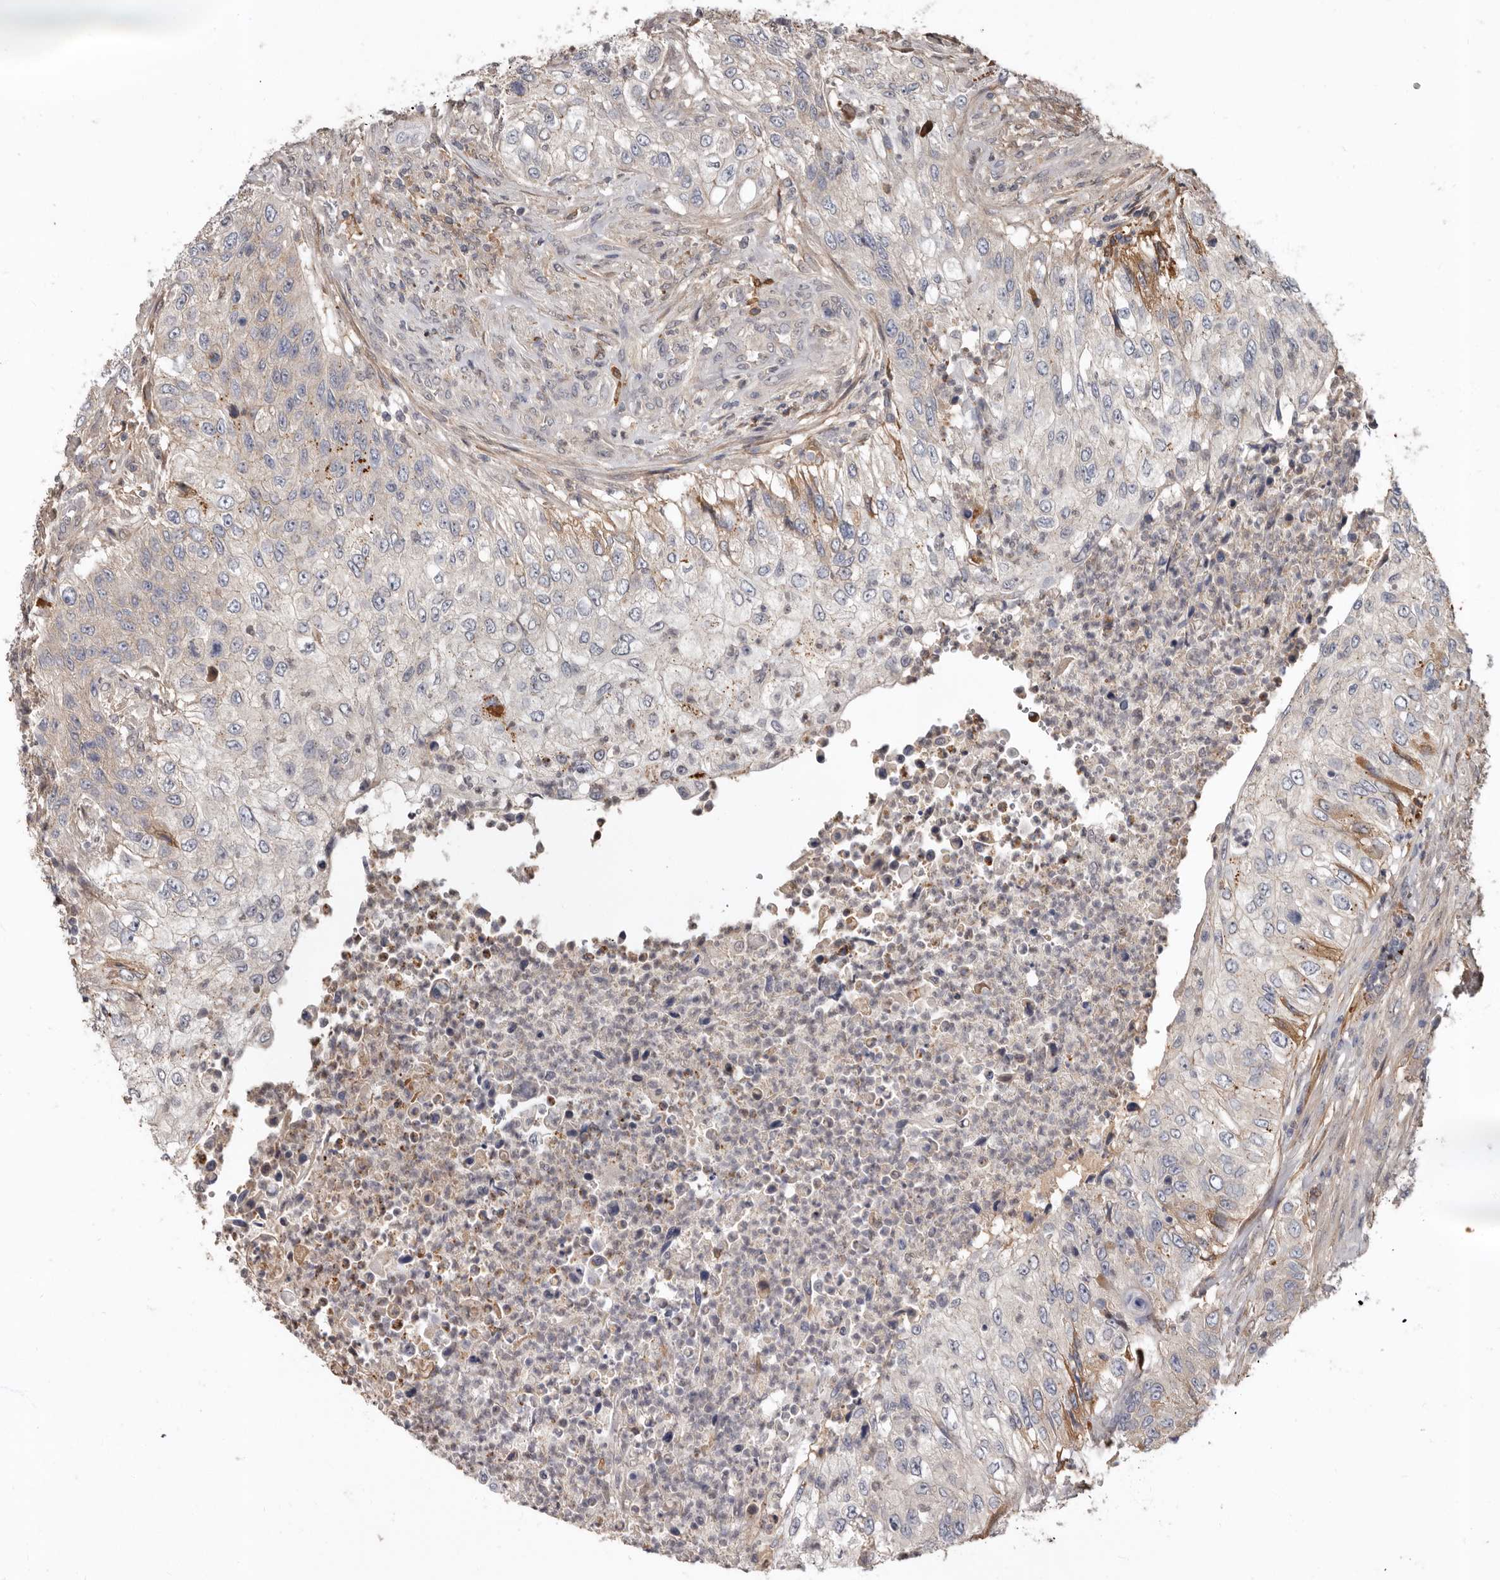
{"staining": {"intensity": "weak", "quantity": "<25%", "location": "cytoplasmic/membranous"}, "tissue": "urothelial cancer", "cell_type": "Tumor cells", "image_type": "cancer", "snomed": [{"axis": "morphology", "description": "Urothelial carcinoma, High grade"}, {"axis": "topography", "description": "Urinary bladder"}], "caption": "Photomicrograph shows no significant protein positivity in tumor cells of high-grade urothelial carcinoma.", "gene": "LRGUK", "patient": {"sex": "female", "age": 60}}